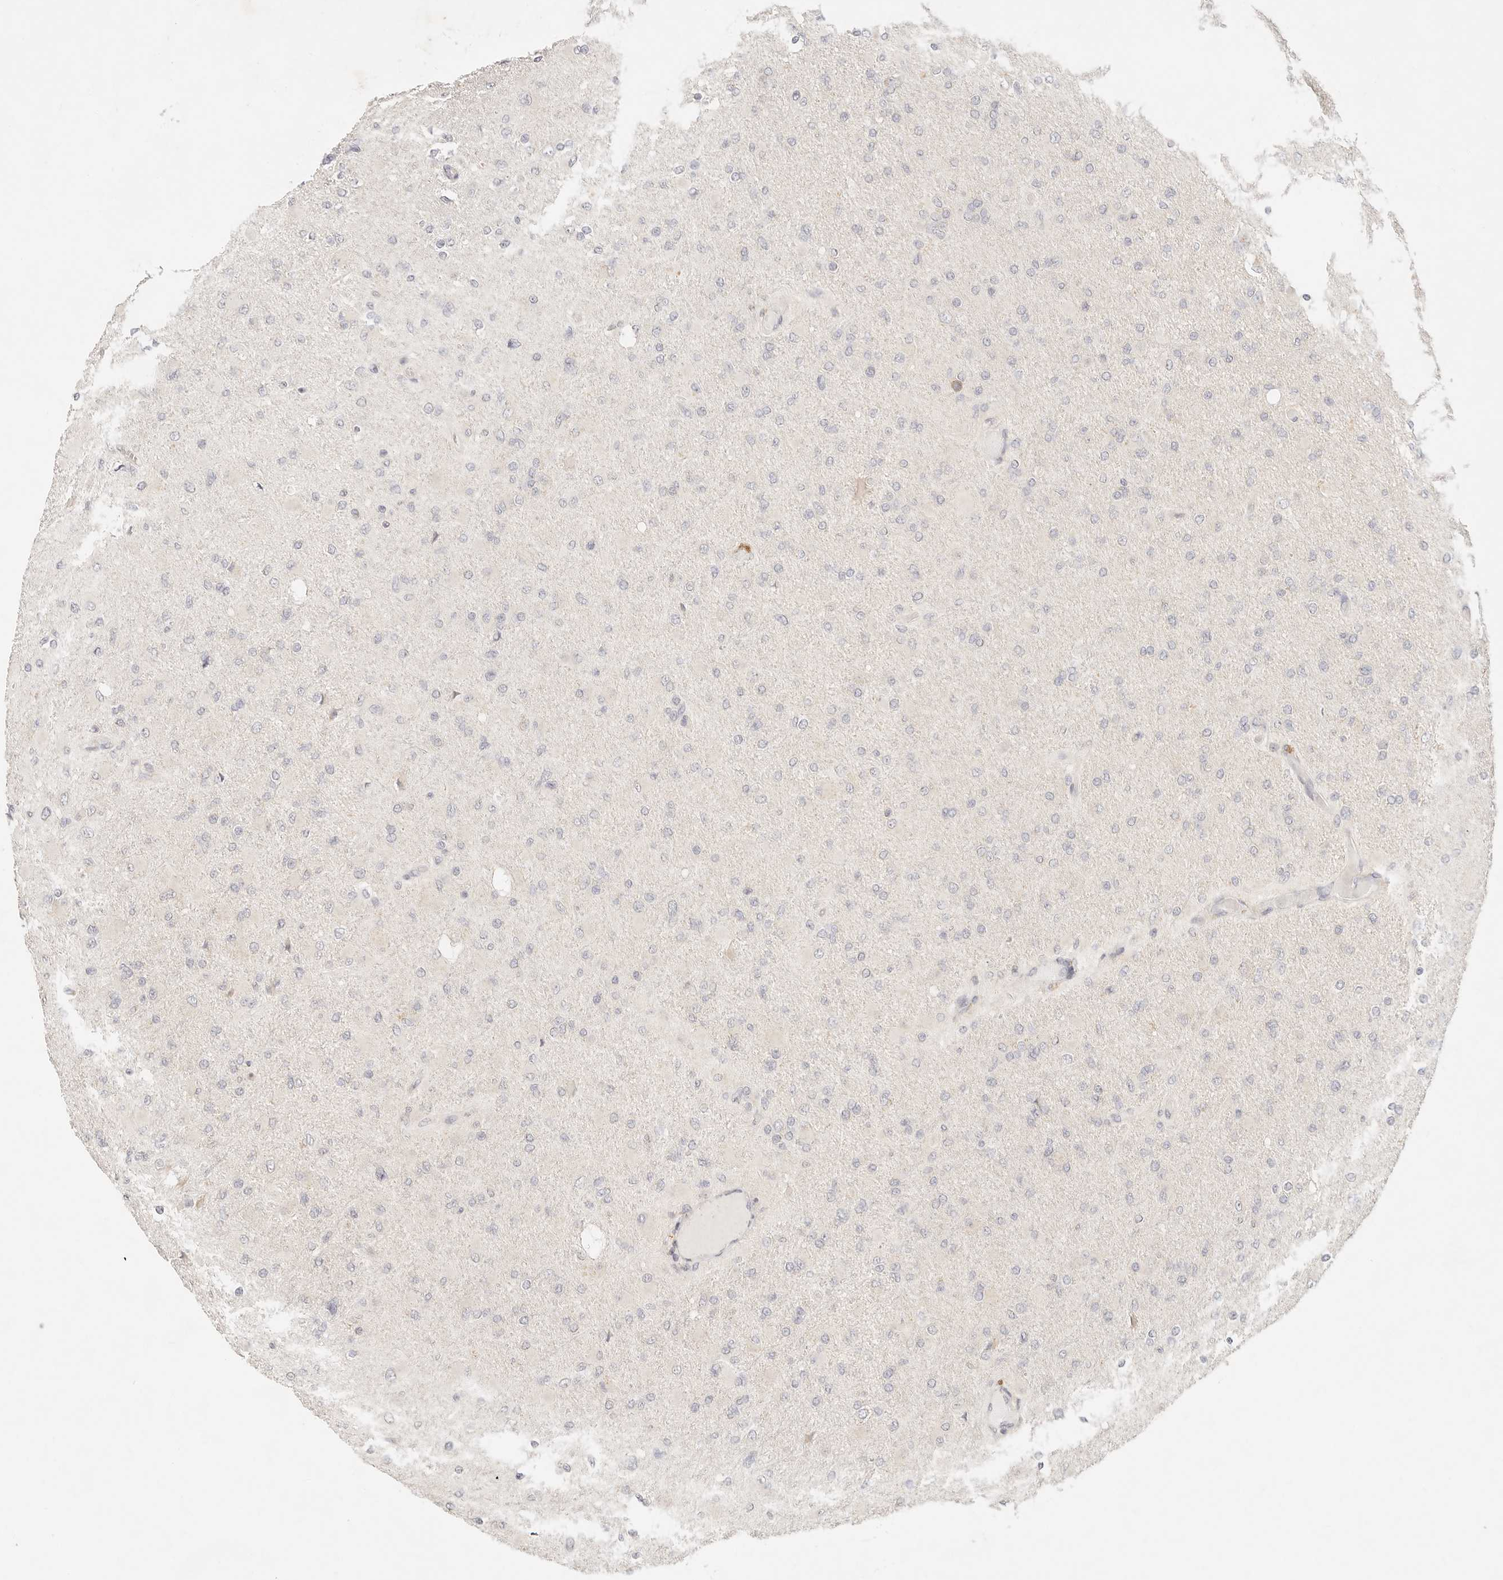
{"staining": {"intensity": "negative", "quantity": "none", "location": "none"}, "tissue": "glioma", "cell_type": "Tumor cells", "image_type": "cancer", "snomed": [{"axis": "morphology", "description": "Glioma, malignant, High grade"}, {"axis": "topography", "description": "Cerebral cortex"}], "caption": "This histopathology image is of high-grade glioma (malignant) stained with immunohistochemistry (IHC) to label a protein in brown with the nuclei are counter-stained blue. There is no staining in tumor cells.", "gene": "GPR156", "patient": {"sex": "female", "age": 36}}